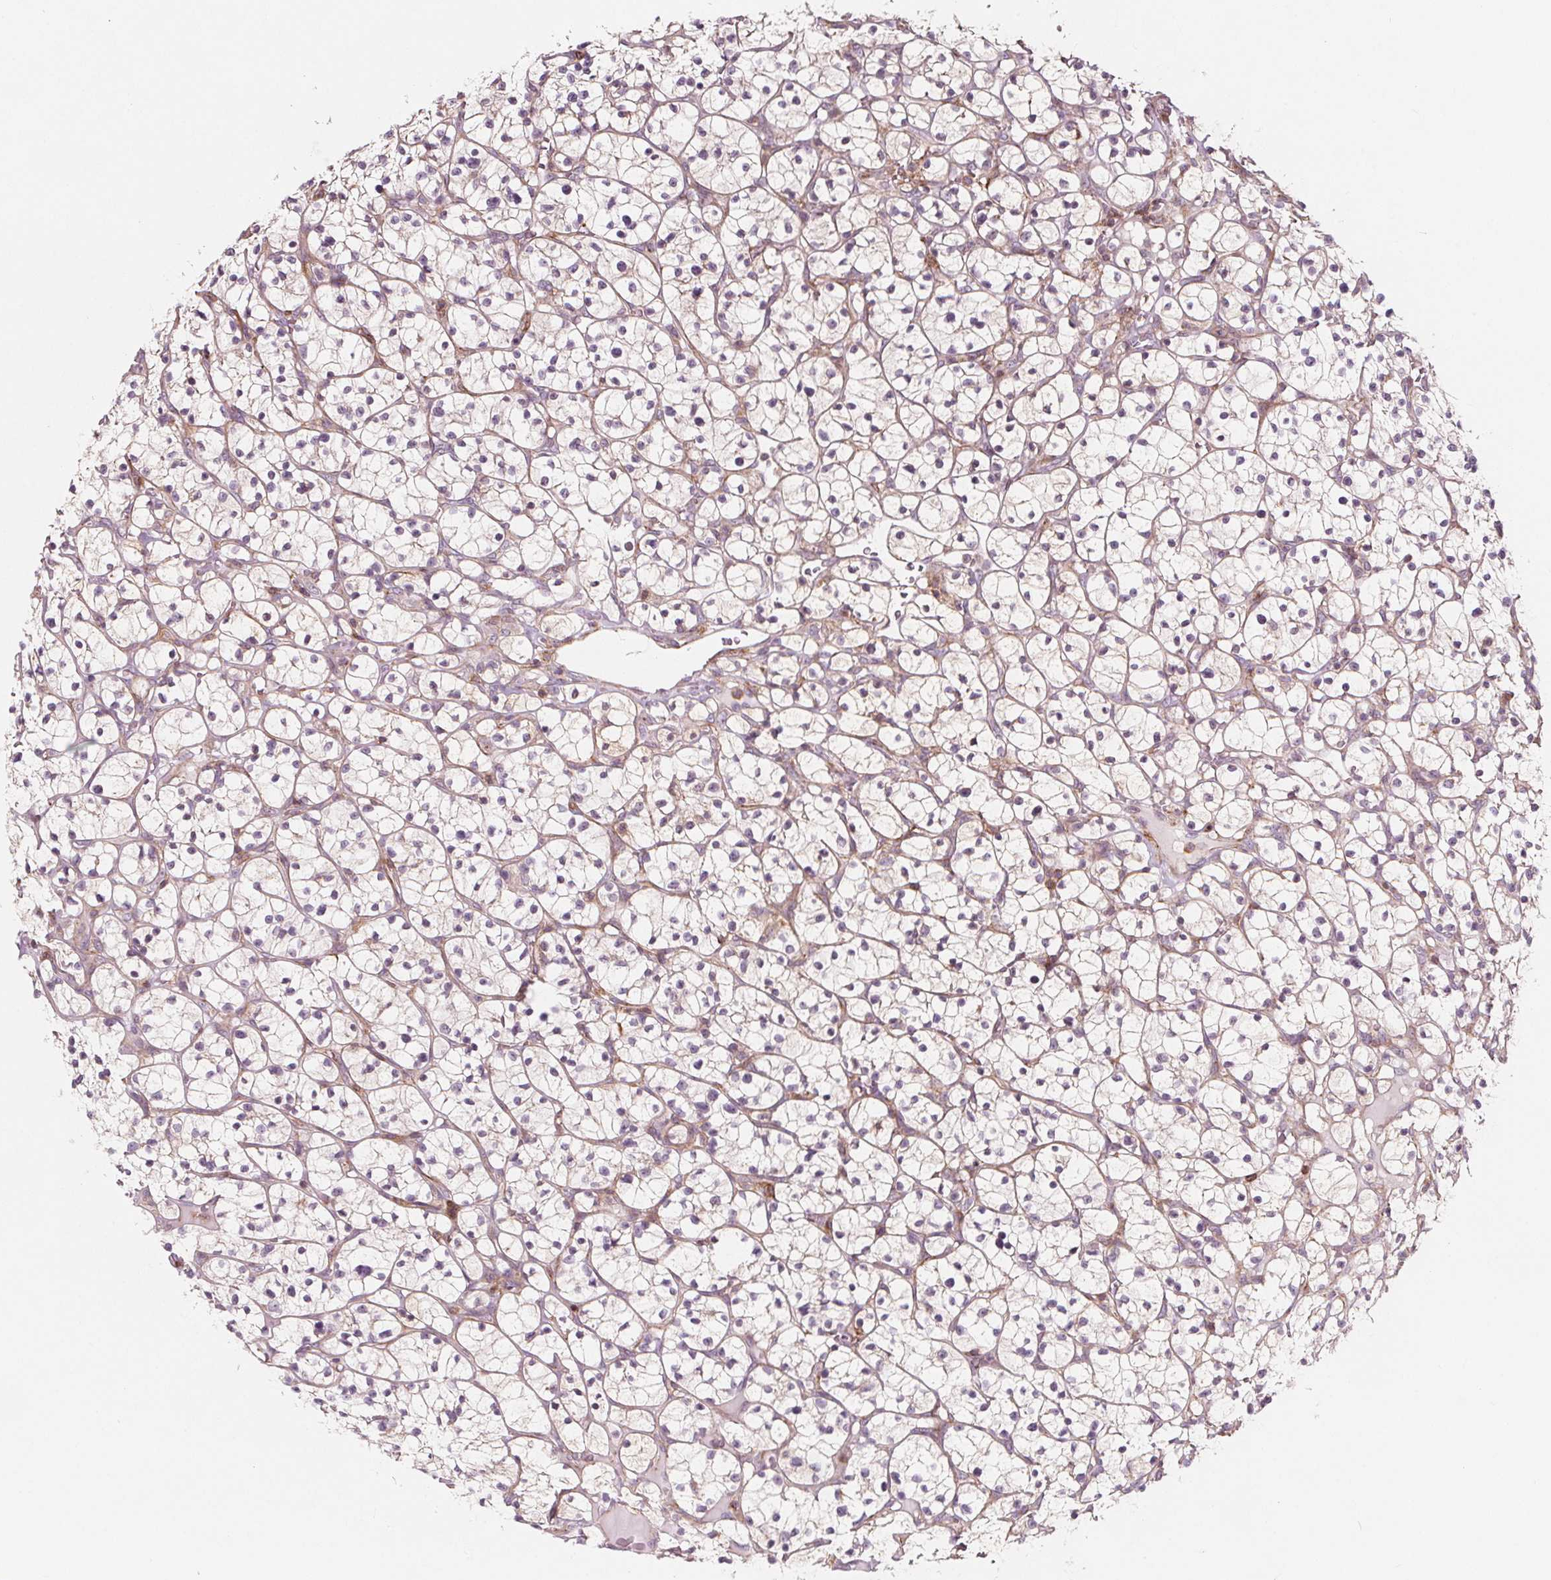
{"staining": {"intensity": "negative", "quantity": "none", "location": "none"}, "tissue": "renal cancer", "cell_type": "Tumor cells", "image_type": "cancer", "snomed": [{"axis": "morphology", "description": "Adenocarcinoma, NOS"}, {"axis": "topography", "description": "Kidney"}], "caption": "A high-resolution image shows immunohistochemistry staining of renal cancer, which displays no significant staining in tumor cells.", "gene": "ADAM33", "patient": {"sex": "female", "age": 64}}